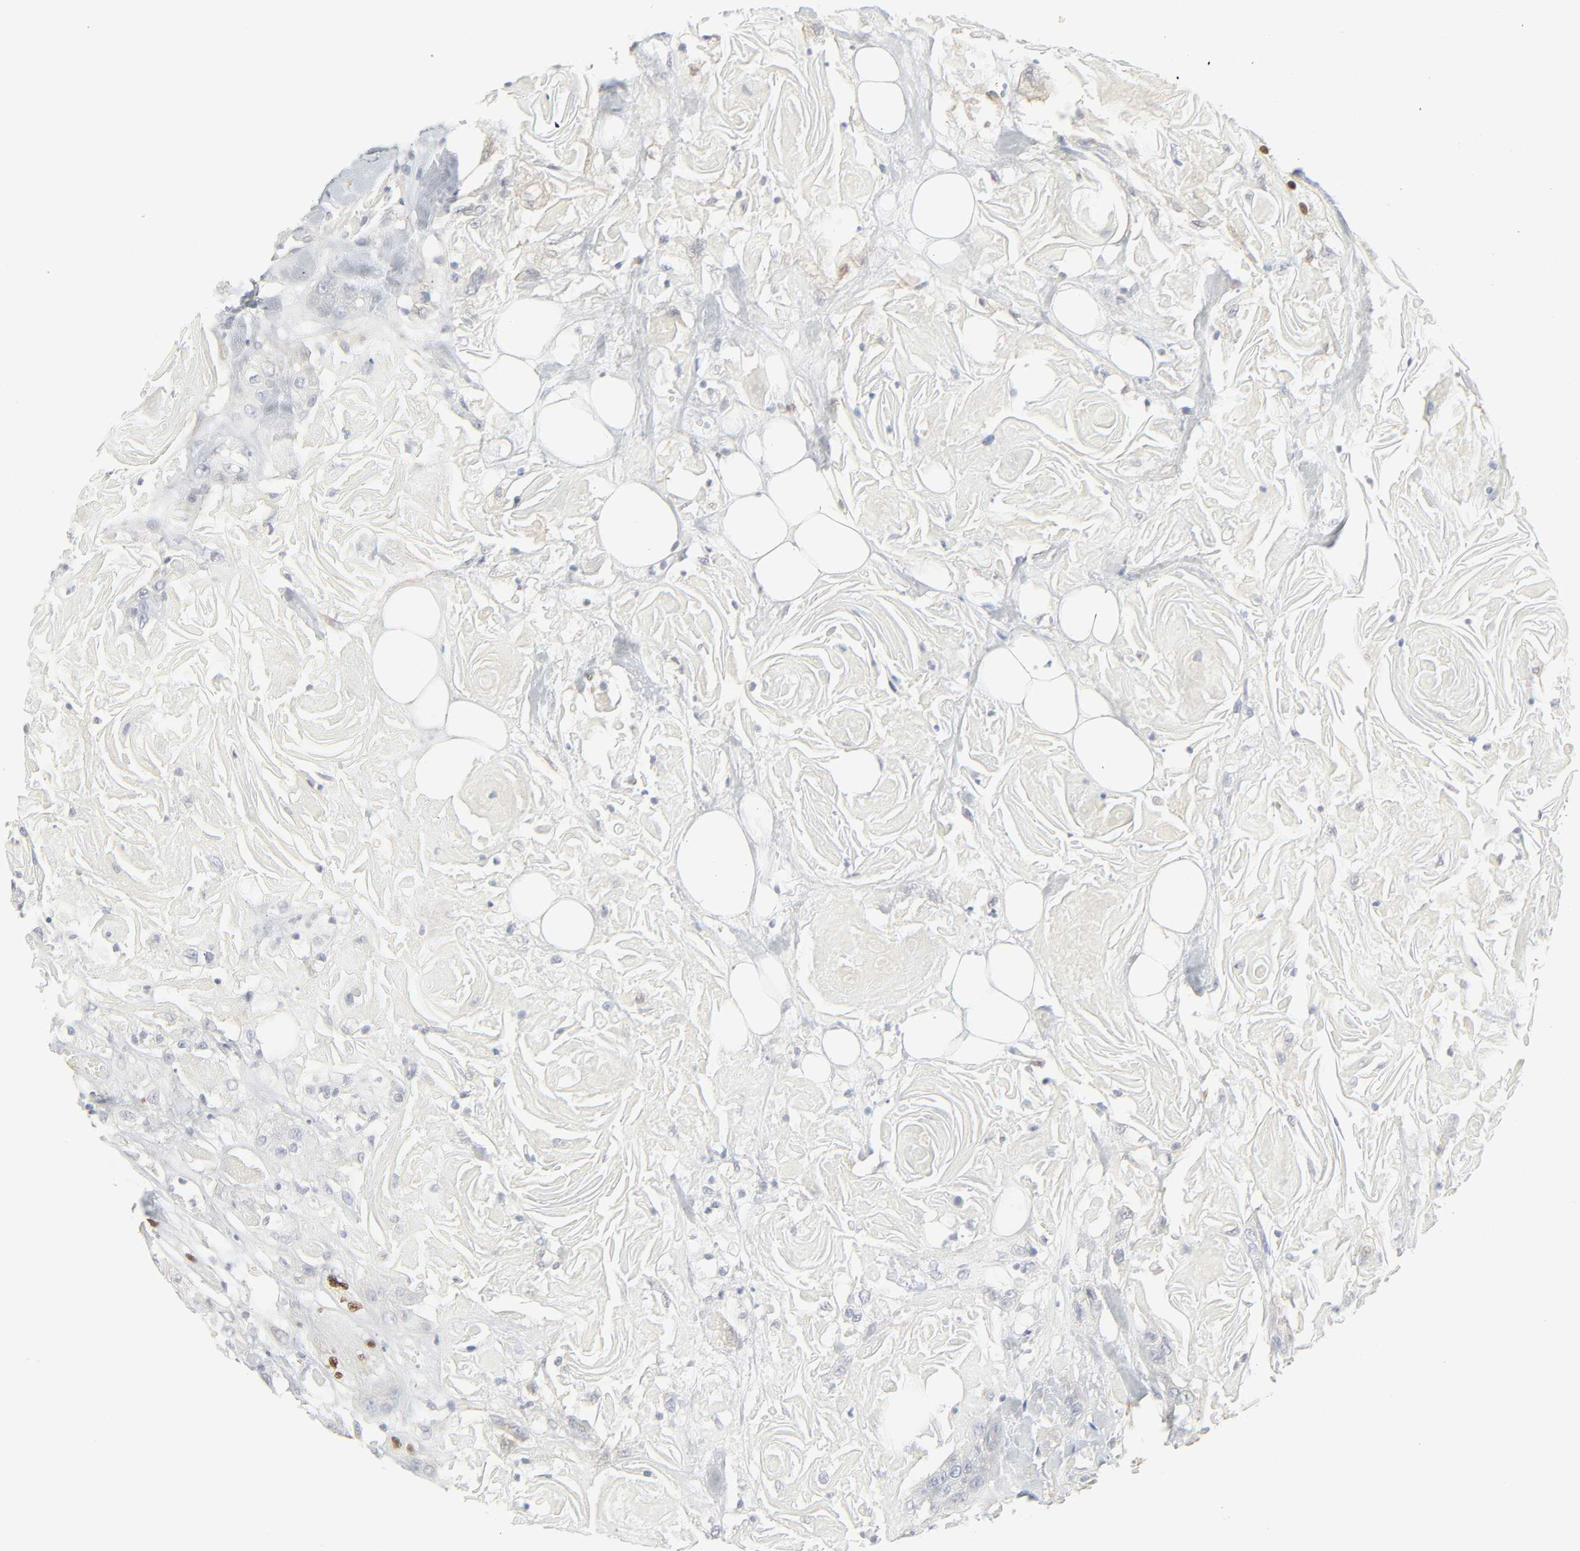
{"staining": {"intensity": "negative", "quantity": "none", "location": "none"}, "tissue": "head and neck cancer", "cell_type": "Tumor cells", "image_type": "cancer", "snomed": [{"axis": "morphology", "description": "Squamous cell carcinoma, NOS"}, {"axis": "topography", "description": "Head-Neck"}], "caption": "Immunohistochemistry (IHC) of head and neck cancer (squamous cell carcinoma) shows no expression in tumor cells. Nuclei are stained in blue.", "gene": "ZBTB16", "patient": {"sex": "female", "age": 84}}